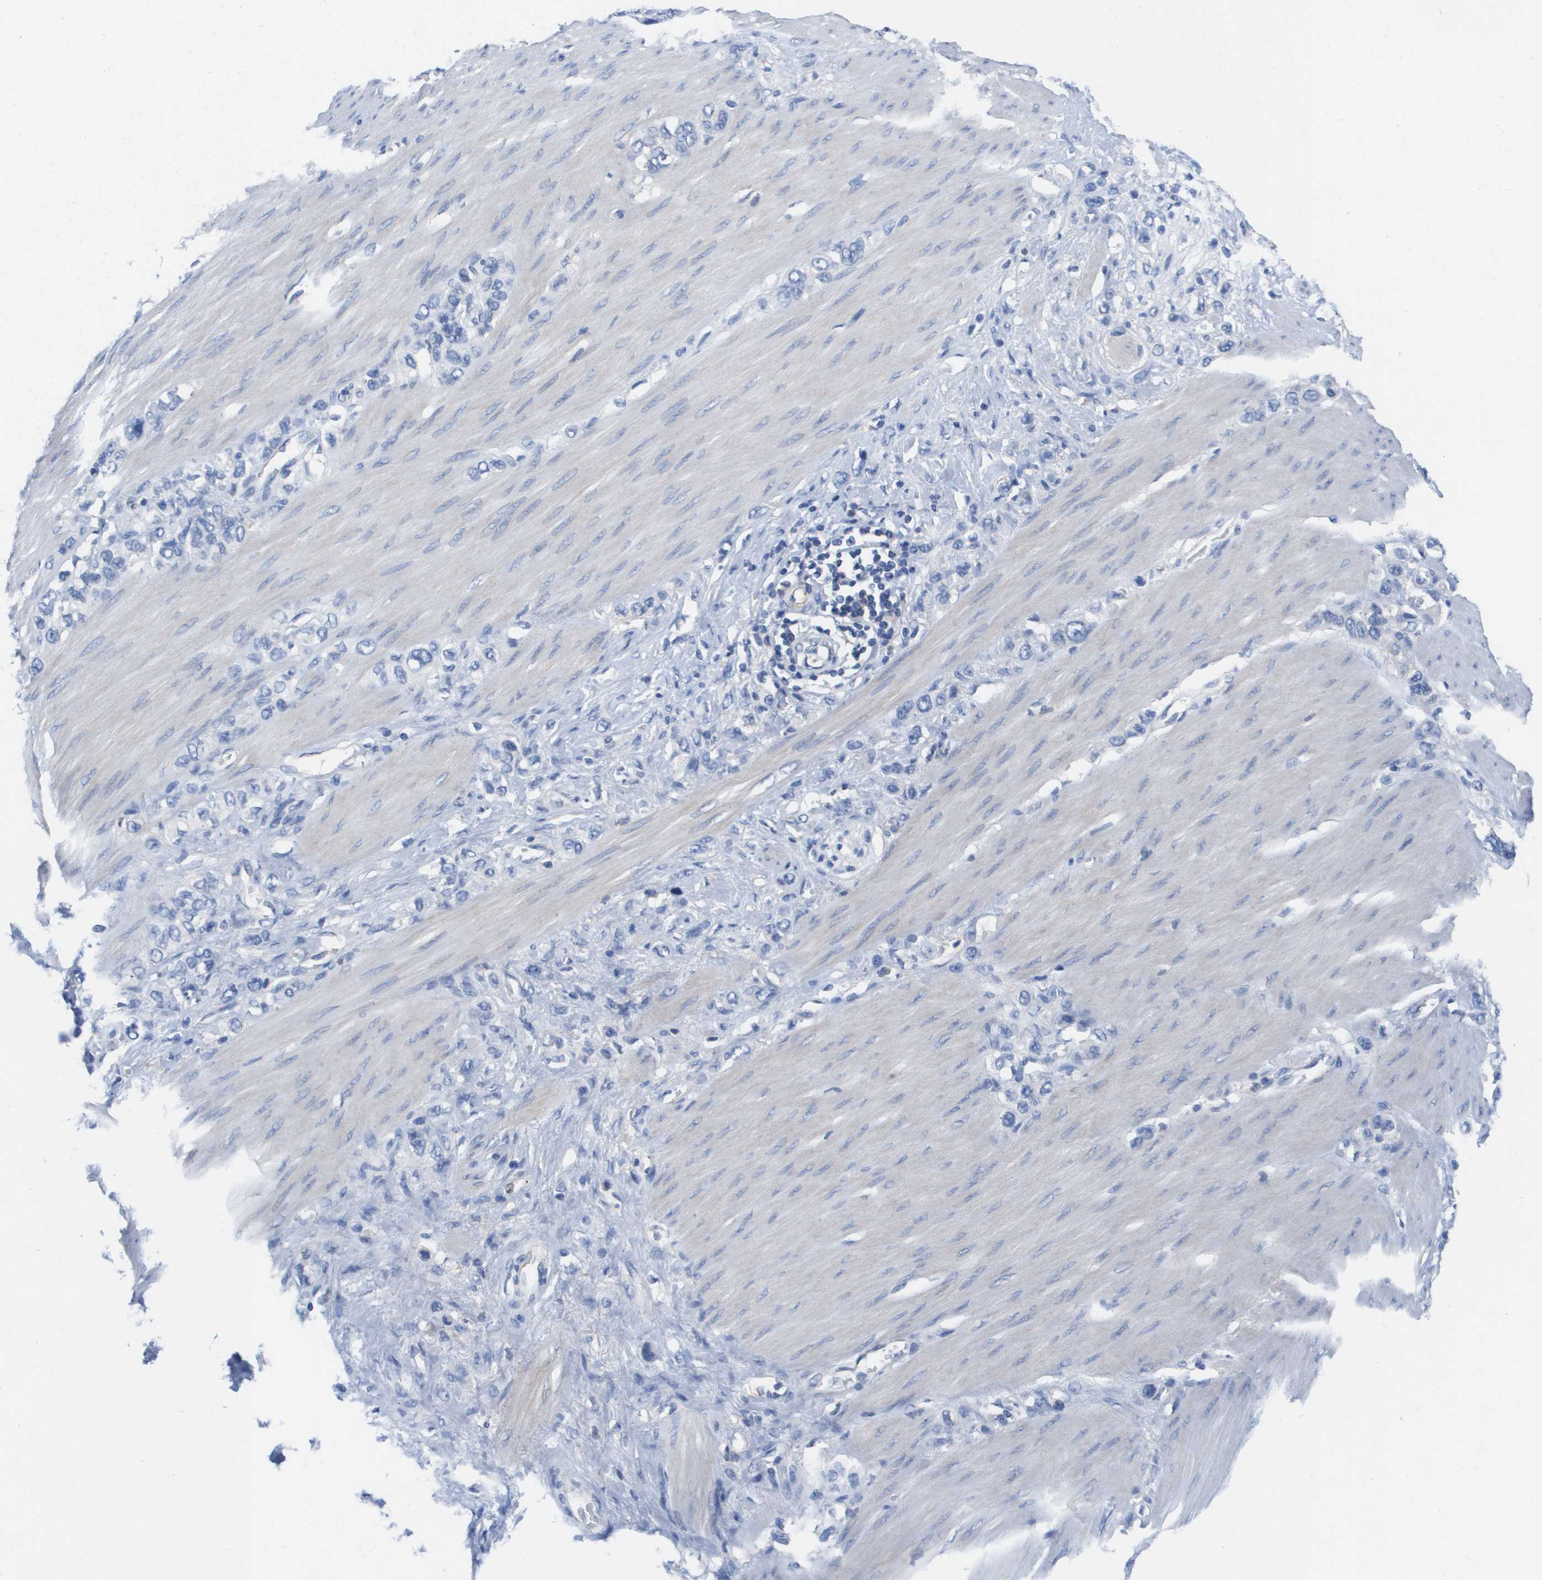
{"staining": {"intensity": "negative", "quantity": "none", "location": "none"}, "tissue": "stomach cancer", "cell_type": "Tumor cells", "image_type": "cancer", "snomed": [{"axis": "morphology", "description": "Adenocarcinoma, NOS"}, {"axis": "topography", "description": "Stomach"}], "caption": "Immunohistochemistry micrograph of neoplastic tissue: human stomach cancer (adenocarcinoma) stained with DAB (3,3'-diaminobenzidine) reveals no significant protein expression in tumor cells.", "gene": "APOA1", "patient": {"sex": "female", "age": 65}}